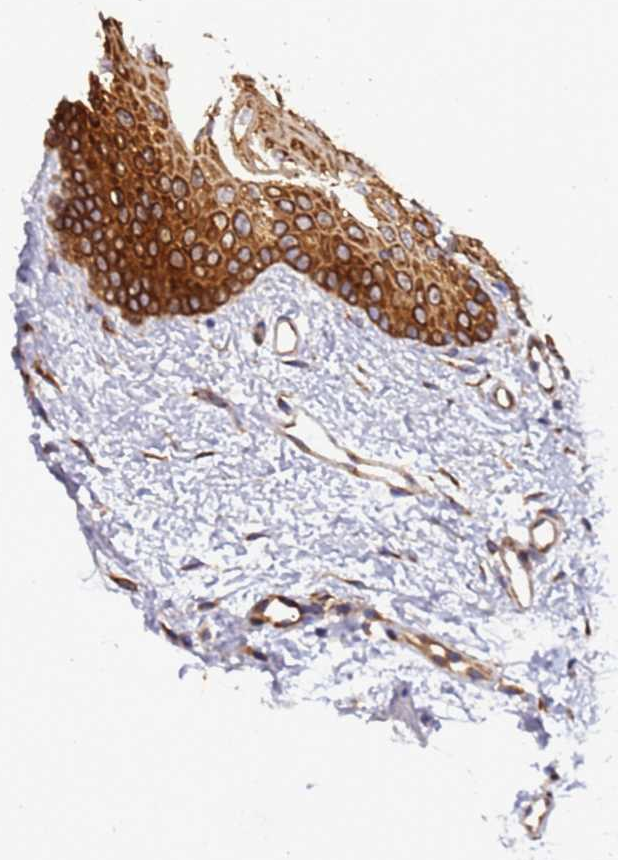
{"staining": {"intensity": "strong", "quantity": ">75%", "location": "cytoplasmic/membranous"}, "tissue": "oral mucosa", "cell_type": "Squamous epithelial cells", "image_type": "normal", "snomed": [{"axis": "morphology", "description": "Normal tissue, NOS"}, {"axis": "topography", "description": "Oral tissue"}], "caption": "IHC photomicrograph of normal oral mucosa: oral mucosa stained using immunohistochemistry reveals high levels of strong protein expression localized specifically in the cytoplasmic/membranous of squamous epithelial cells, appearing as a cytoplasmic/membranous brown color.", "gene": "RPL36", "patient": {"sex": "female", "age": 68}}